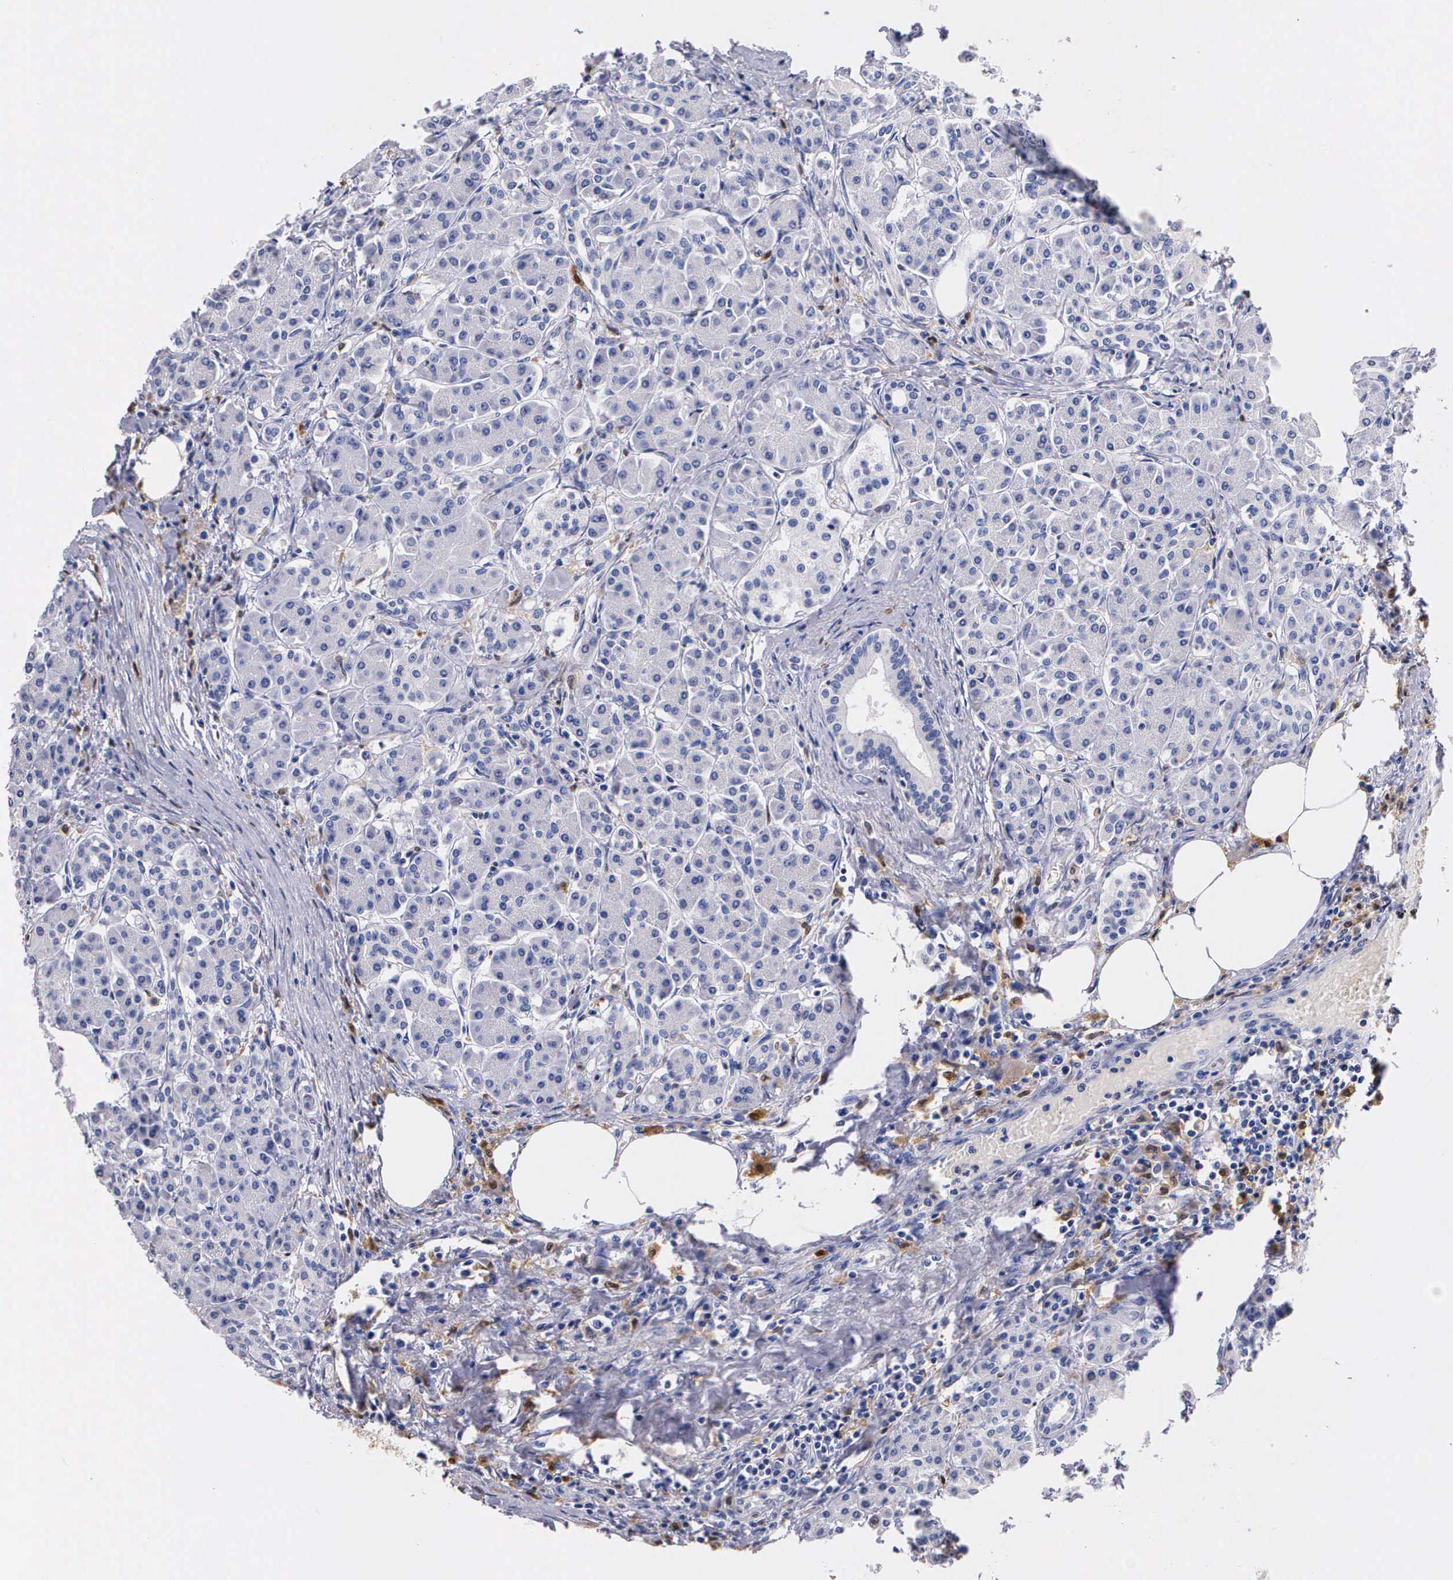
{"staining": {"intensity": "negative", "quantity": "none", "location": "none"}, "tissue": "pancreas", "cell_type": "Exocrine glandular cells", "image_type": "normal", "snomed": [{"axis": "morphology", "description": "Normal tissue, NOS"}, {"axis": "topography", "description": "Pancreas"}], "caption": "A high-resolution image shows immunohistochemistry staining of benign pancreas, which displays no significant expression in exocrine glandular cells. (Brightfield microscopy of DAB immunohistochemistry (IHC) at high magnification).", "gene": "RENBP", "patient": {"sex": "female", "age": 73}}